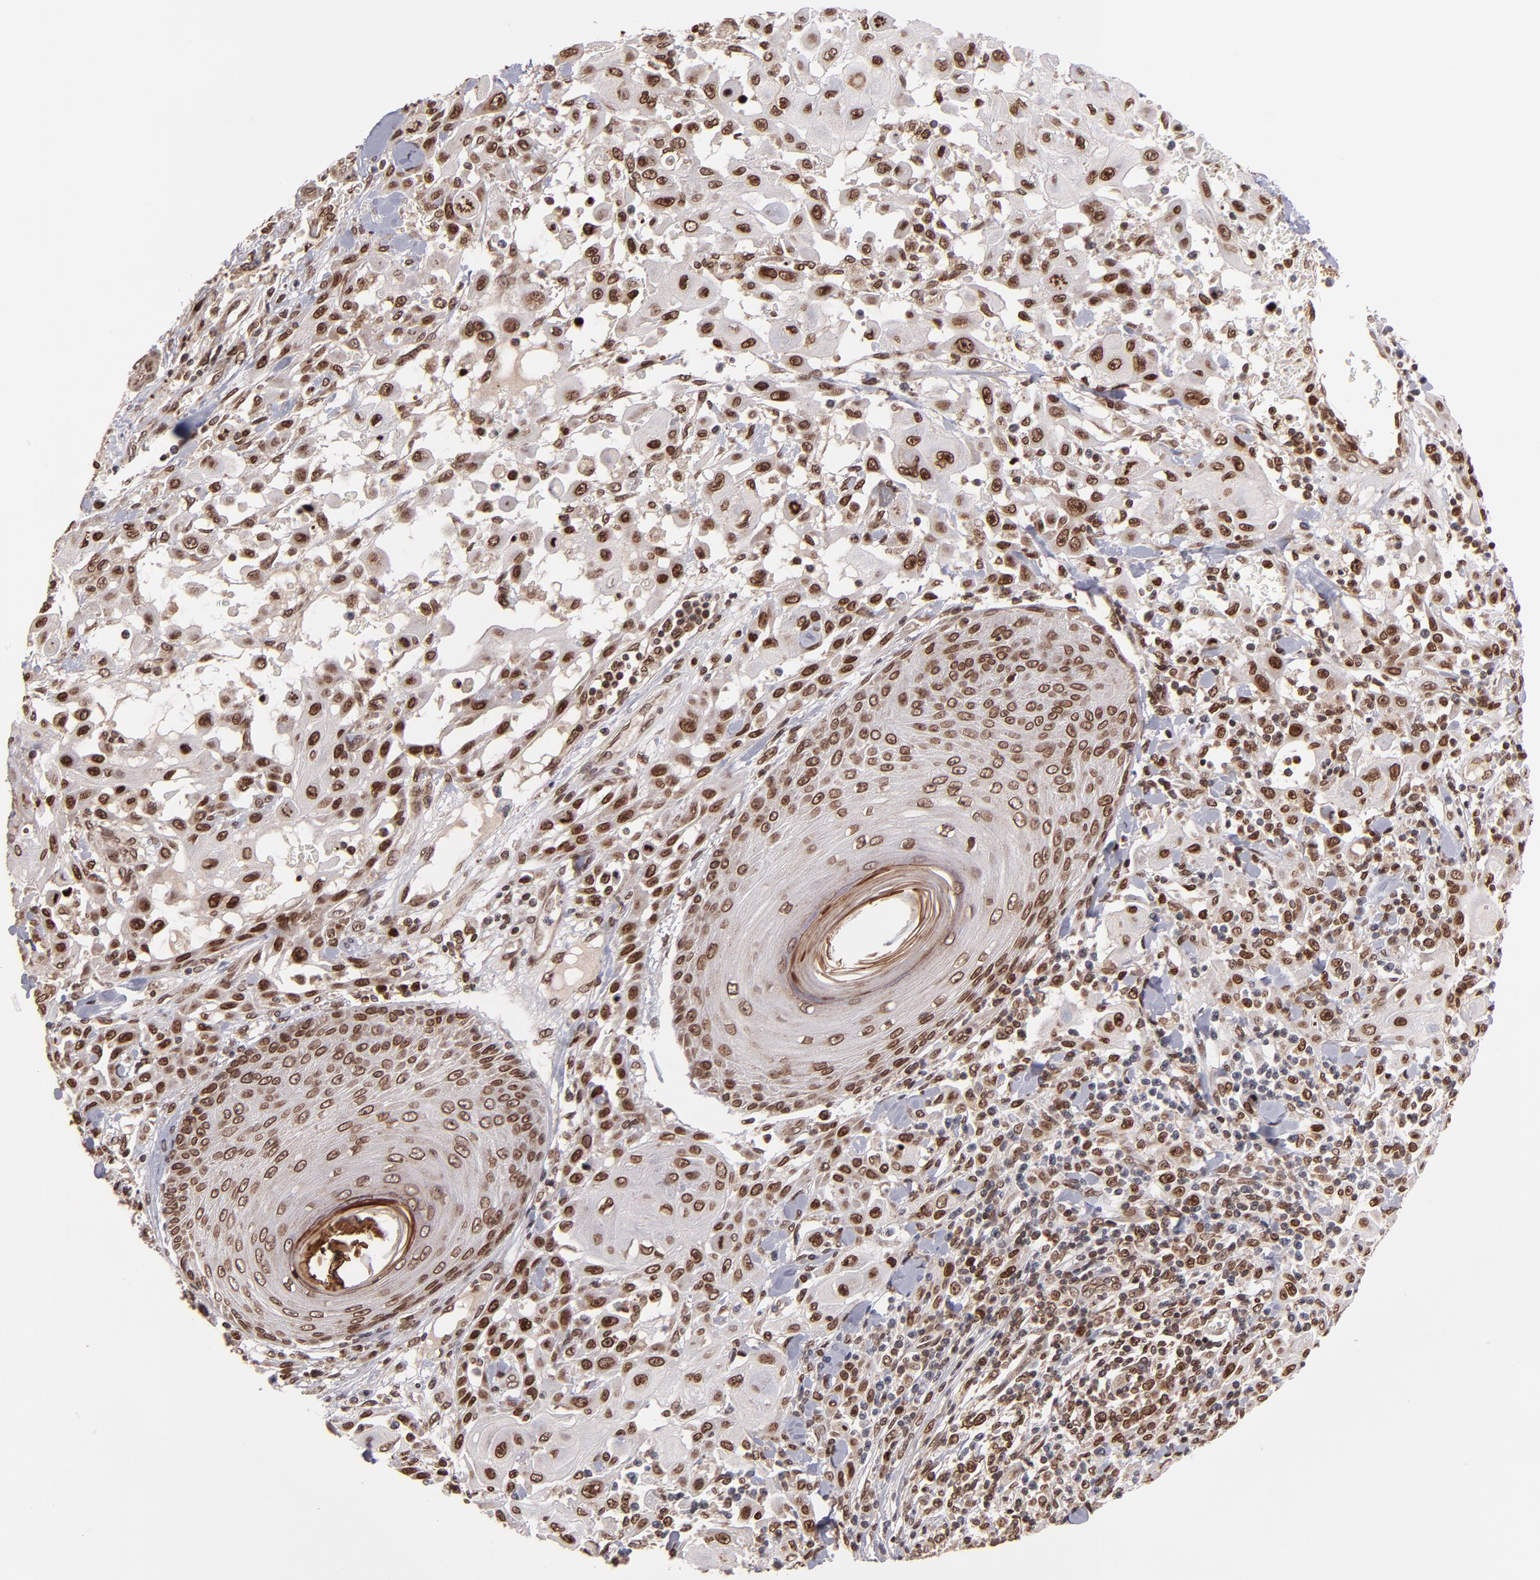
{"staining": {"intensity": "strong", "quantity": ">75%", "location": "cytoplasmic/membranous,nuclear"}, "tissue": "skin cancer", "cell_type": "Tumor cells", "image_type": "cancer", "snomed": [{"axis": "morphology", "description": "Squamous cell carcinoma, NOS"}, {"axis": "topography", "description": "Skin"}], "caption": "Immunohistochemistry (IHC) (DAB (3,3'-diaminobenzidine)) staining of squamous cell carcinoma (skin) displays strong cytoplasmic/membranous and nuclear protein staining in approximately >75% of tumor cells.", "gene": "TOP1MT", "patient": {"sex": "male", "age": 24}}